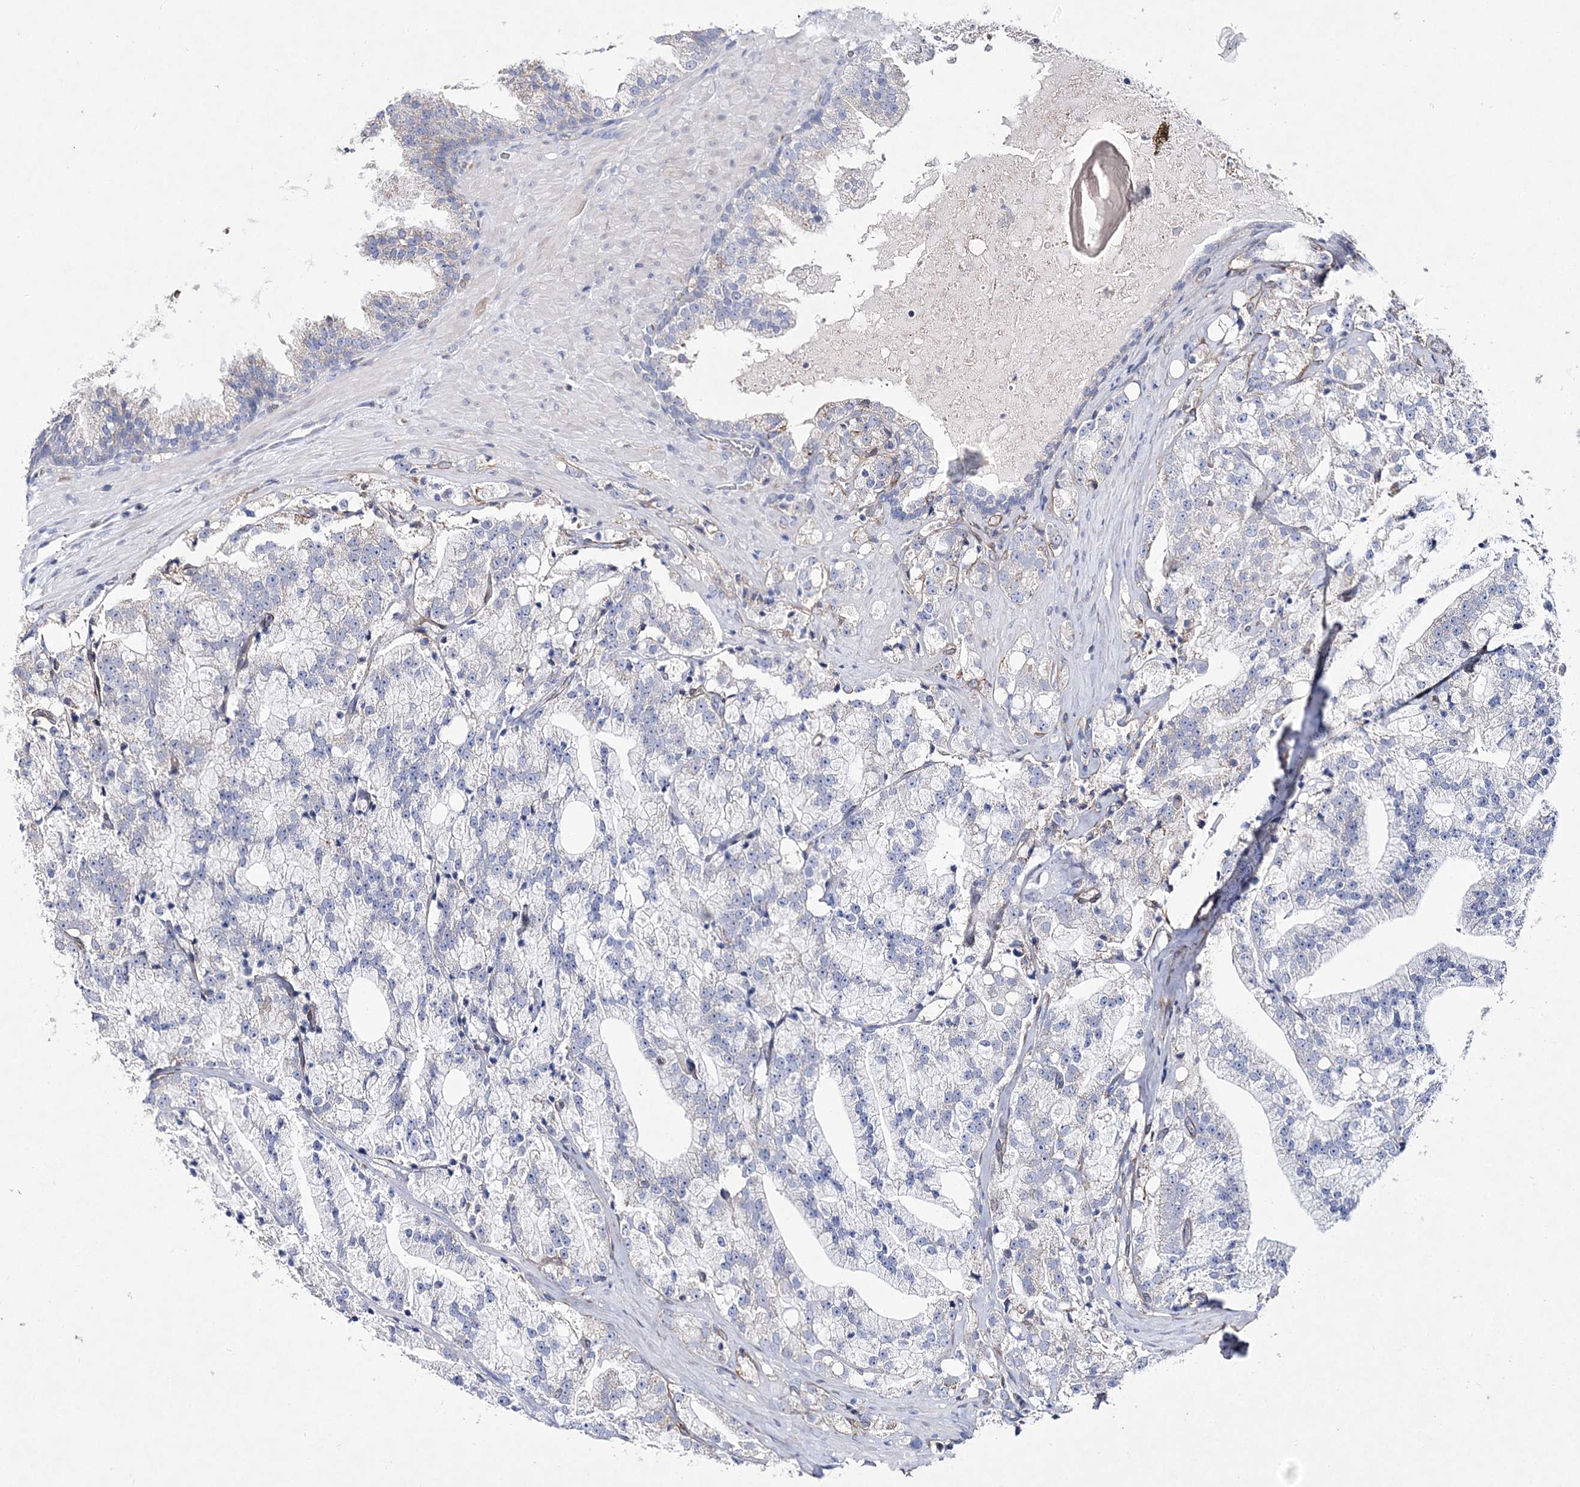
{"staining": {"intensity": "weak", "quantity": "<25%", "location": "cytoplasmic/membranous"}, "tissue": "prostate cancer", "cell_type": "Tumor cells", "image_type": "cancer", "snomed": [{"axis": "morphology", "description": "Adenocarcinoma, High grade"}, {"axis": "topography", "description": "Prostate"}], "caption": "Immunohistochemistry (IHC) micrograph of neoplastic tissue: prostate high-grade adenocarcinoma stained with DAB (3,3'-diaminobenzidine) displays no significant protein expression in tumor cells. (DAB (3,3'-diaminobenzidine) immunohistochemistry (IHC) visualized using brightfield microscopy, high magnification).", "gene": "ANO1", "patient": {"sex": "male", "age": 64}}